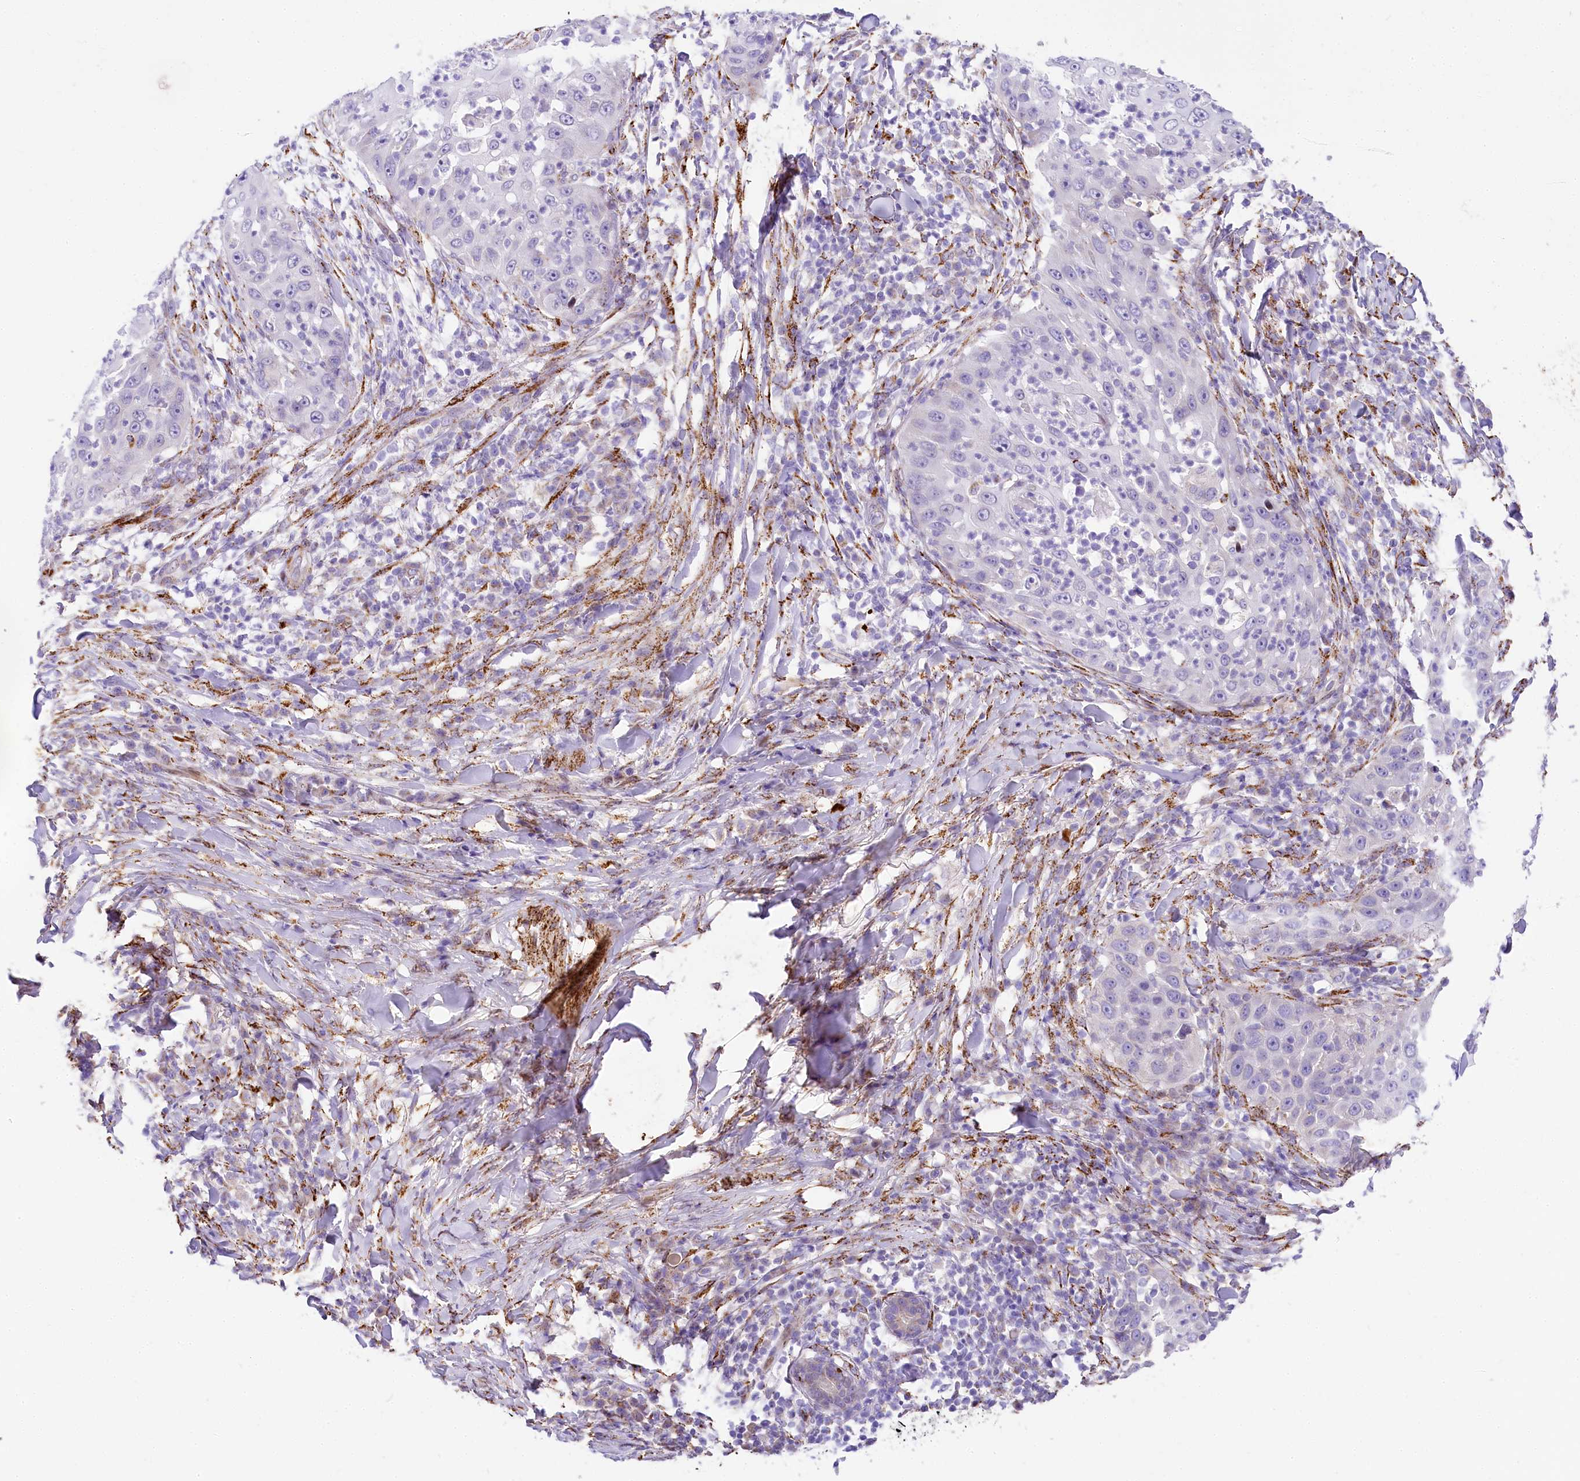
{"staining": {"intensity": "negative", "quantity": "none", "location": "none"}, "tissue": "skin cancer", "cell_type": "Tumor cells", "image_type": "cancer", "snomed": [{"axis": "morphology", "description": "Squamous cell carcinoma, NOS"}, {"axis": "topography", "description": "Skin"}], "caption": "Tumor cells are negative for brown protein staining in squamous cell carcinoma (skin). (IHC, brightfield microscopy, high magnification).", "gene": "PPIP5K2", "patient": {"sex": "female", "age": 44}}